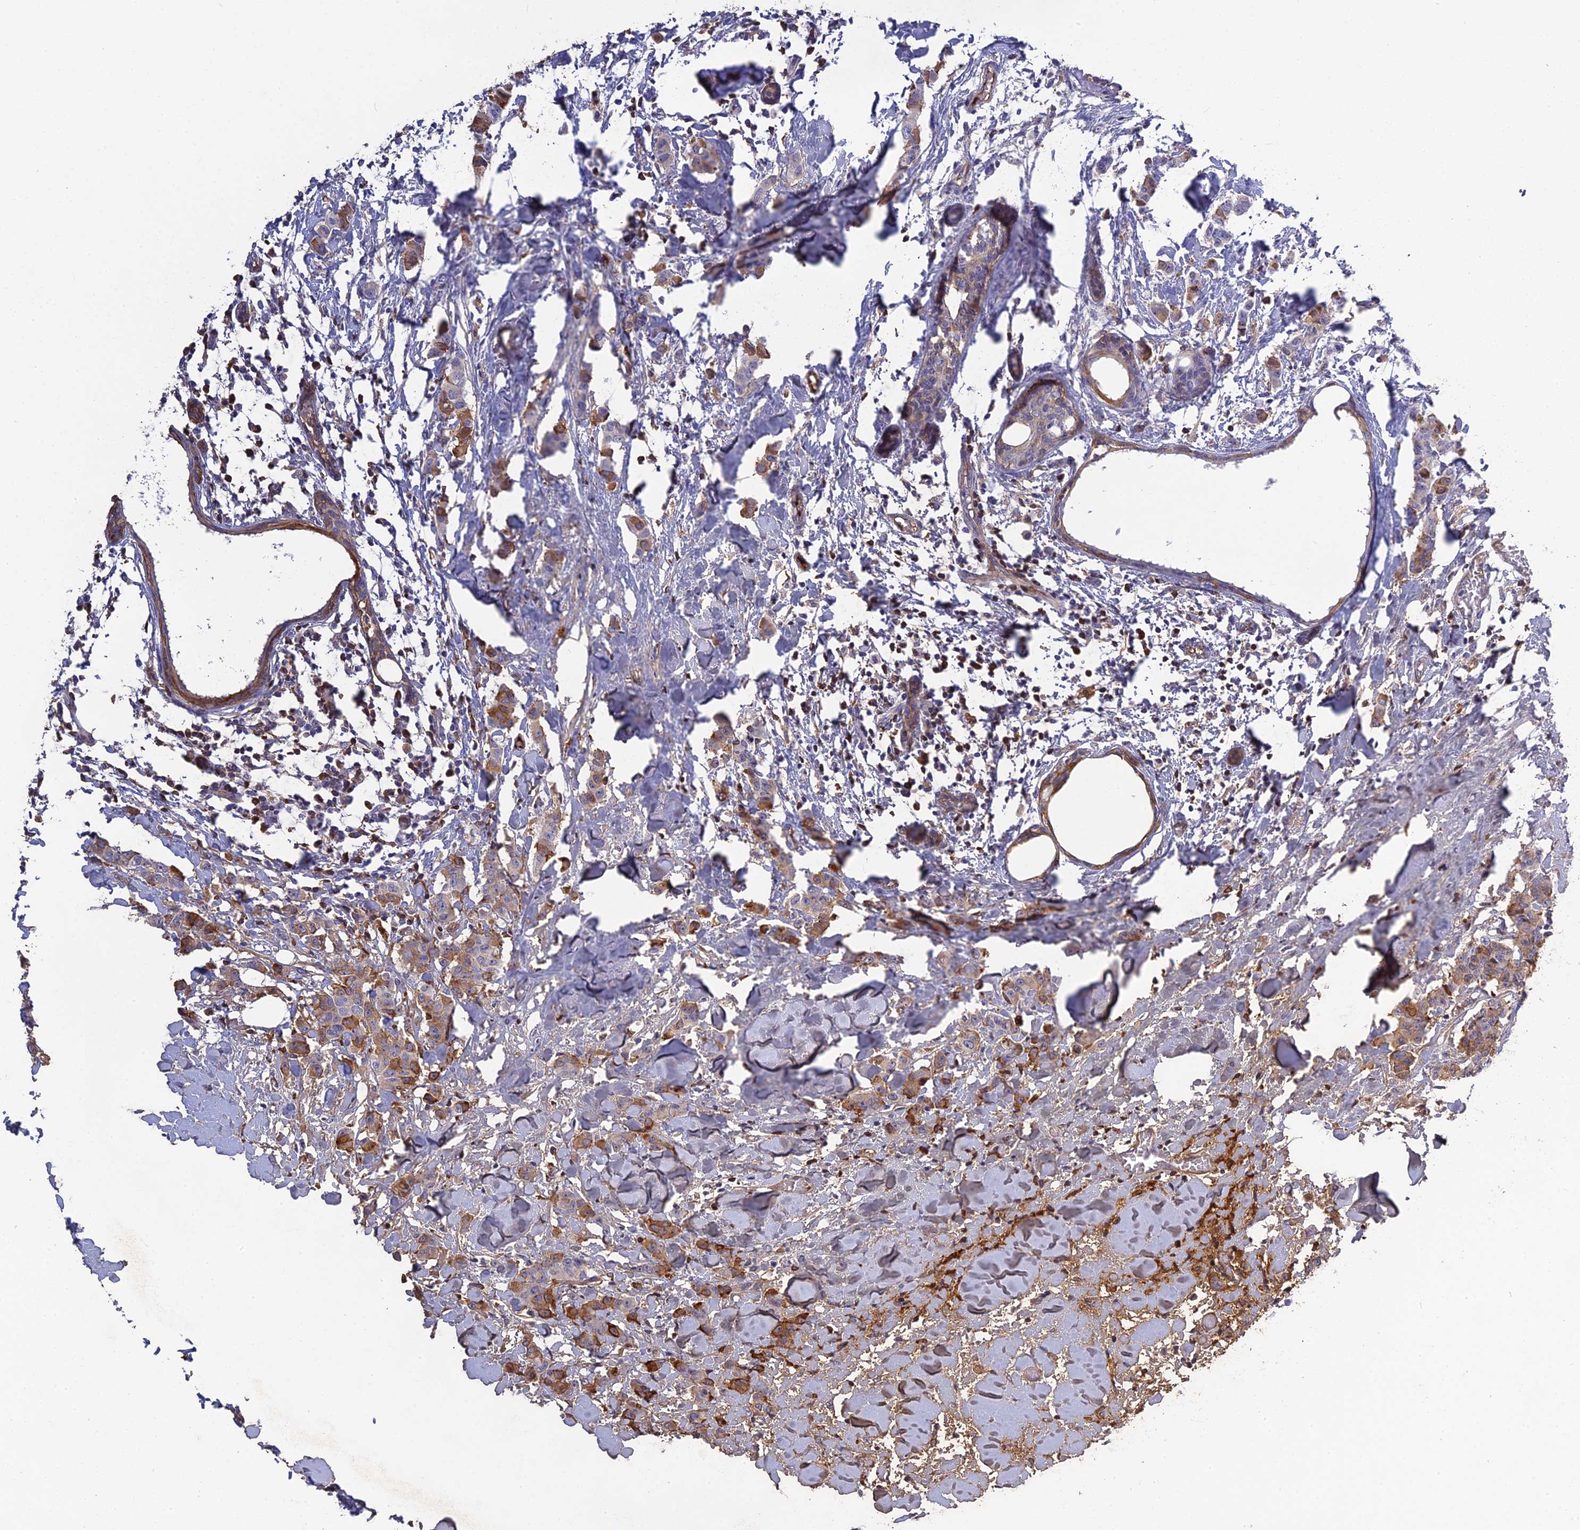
{"staining": {"intensity": "moderate", "quantity": "25%-75%", "location": "cytoplasmic/membranous"}, "tissue": "breast cancer", "cell_type": "Tumor cells", "image_type": "cancer", "snomed": [{"axis": "morphology", "description": "Duct carcinoma"}, {"axis": "topography", "description": "Breast"}], "caption": "The image displays a brown stain indicating the presence of a protein in the cytoplasmic/membranous of tumor cells in breast cancer (infiltrating ductal carcinoma).", "gene": "PZP", "patient": {"sex": "female", "age": 40}}